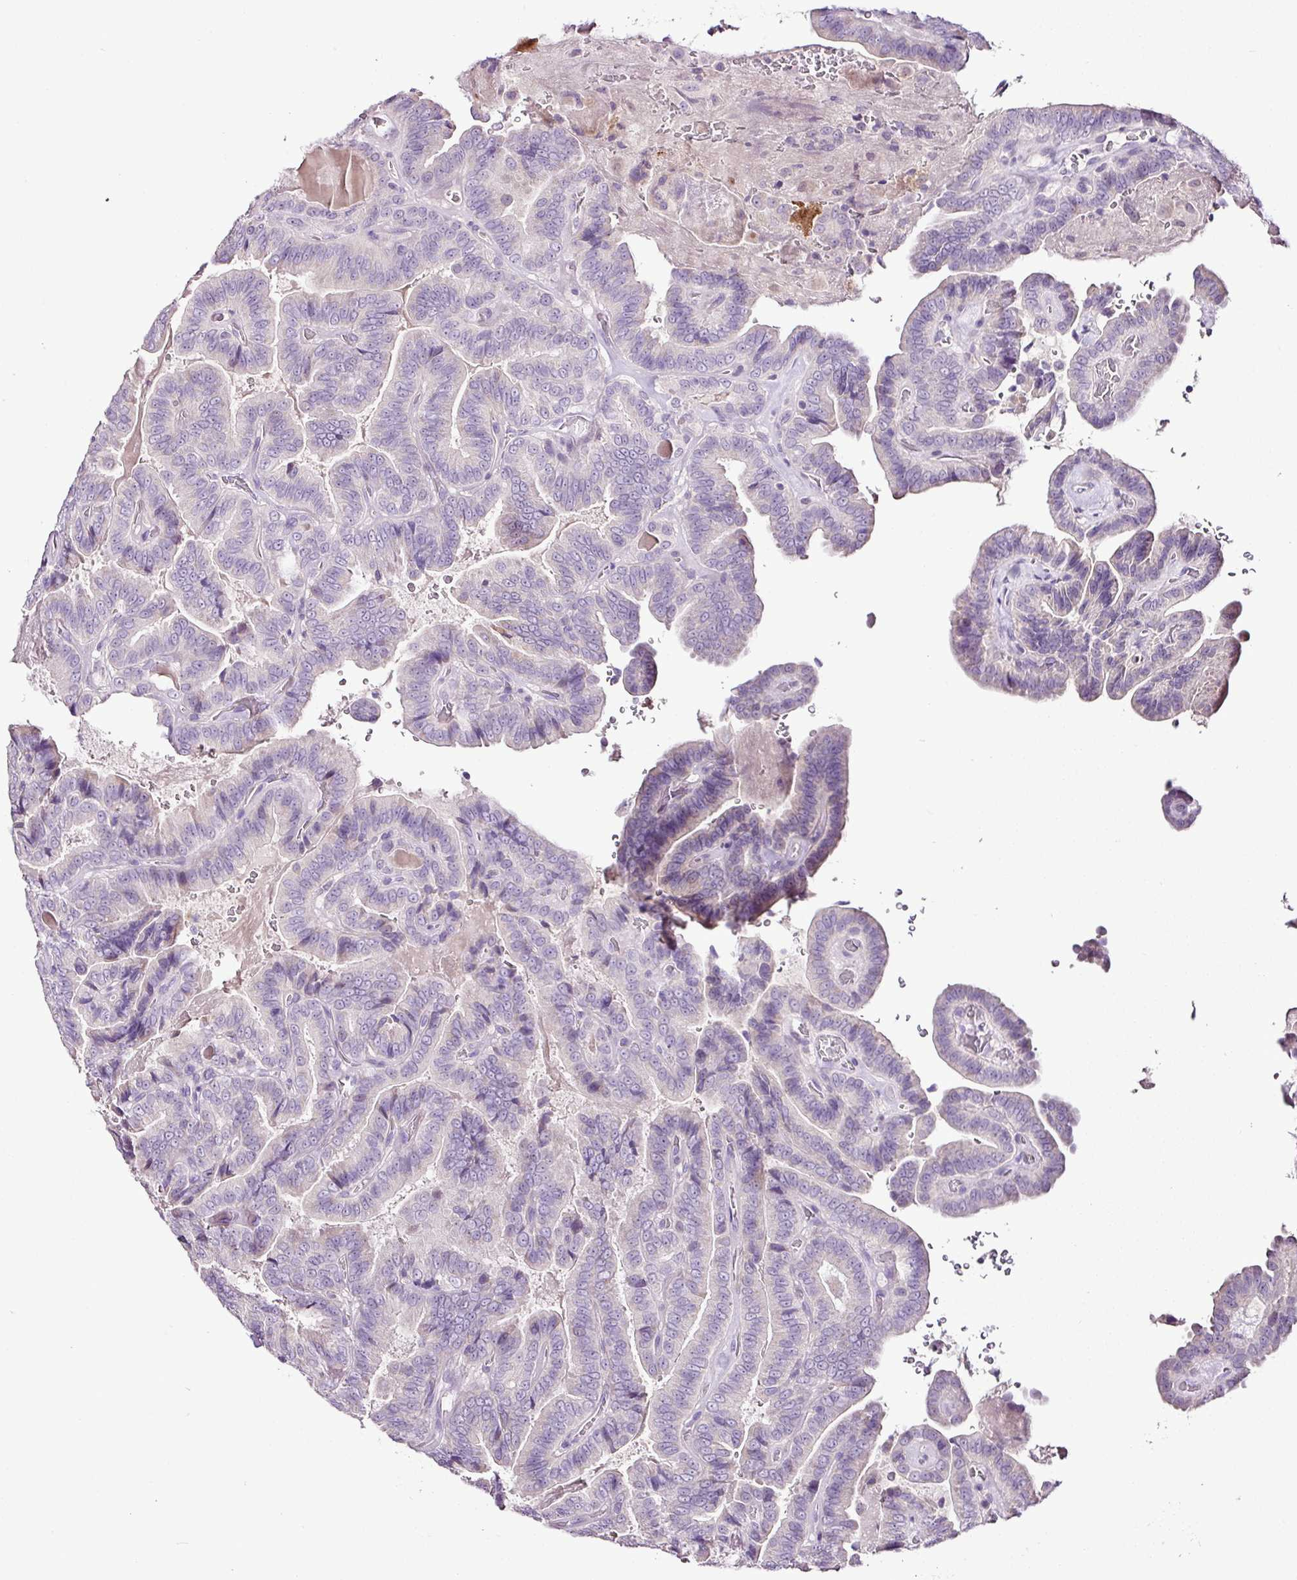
{"staining": {"intensity": "negative", "quantity": "none", "location": "none"}, "tissue": "thyroid cancer", "cell_type": "Tumor cells", "image_type": "cancer", "snomed": [{"axis": "morphology", "description": "Papillary adenocarcinoma, NOS"}, {"axis": "topography", "description": "Thyroid gland"}], "caption": "A micrograph of human thyroid cancer (papillary adenocarcinoma) is negative for staining in tumor cells. The staining is performed using DAB (3,3'-diaminobenzidine) brown chromogen with nuclei counter-stained in using hematoxylin.", "gene": "ESR1", "patient": {"sex": "male", "age": 61}}